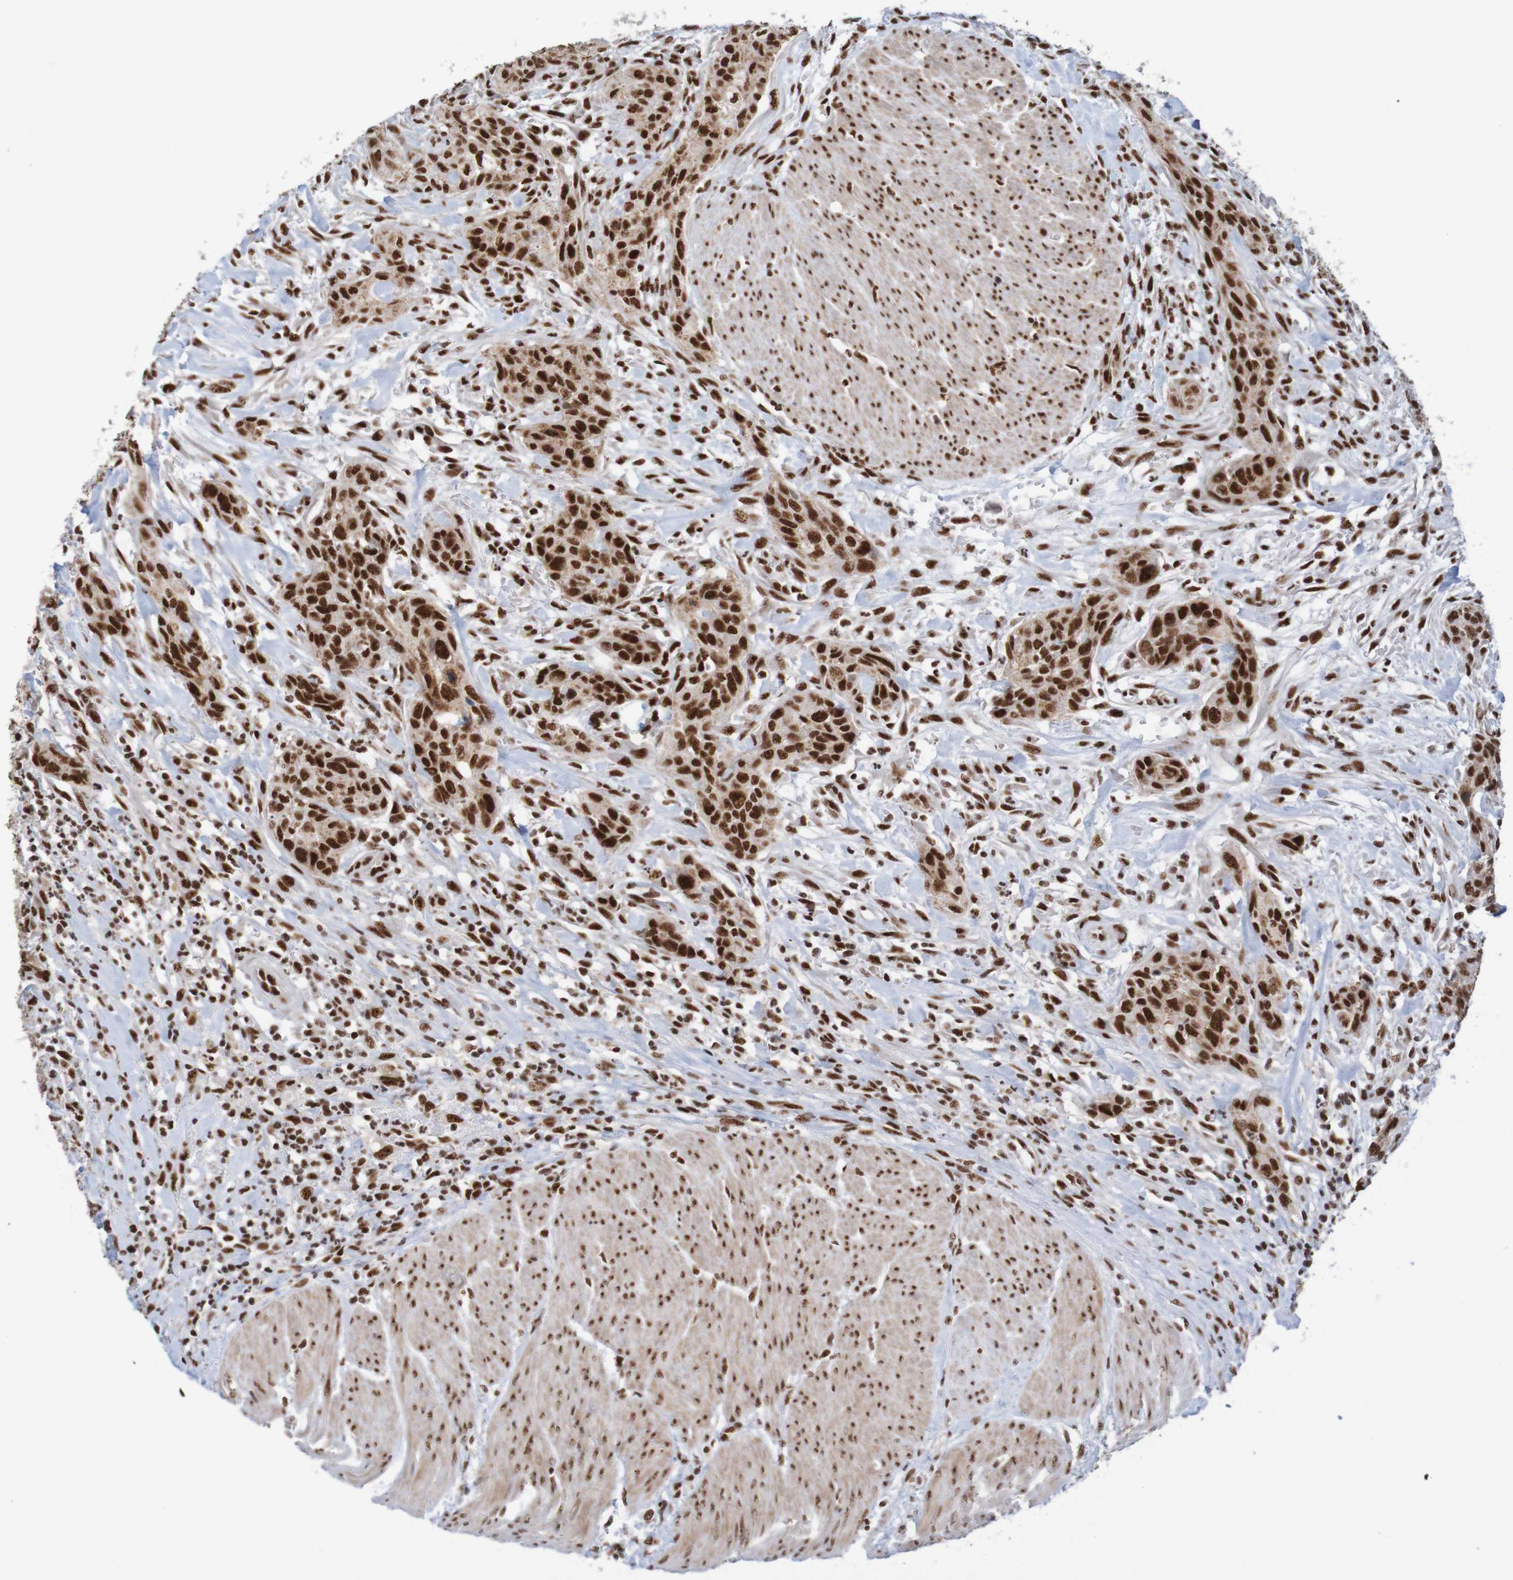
{"staining": {"intensity": "strong", "quantity": ">75%", "location": "nuclear"}, "tissue": "urothelial cancer", "cell_type": "Tumor cells", "image_type": "cancer", "snomed": [{"axis": "morphology", "description": "Urothelial carcinoma, High grade"}, {"axis": "topography", "description": "Urinary bladder"}], "caption": "High-power microscopy captured an immunohistochemistry (IHC) photomicrograph of urothelial carcinoma (high-grade), revealing strong nuclear expression in approximately >75% of tumor cells. Using DAB (brown) and hematoxylin (blue) stains, captured at high magnification using brightfield microscopy.", "gene": "THRAP3", "patient": {"sex": "male", "age": 35}}